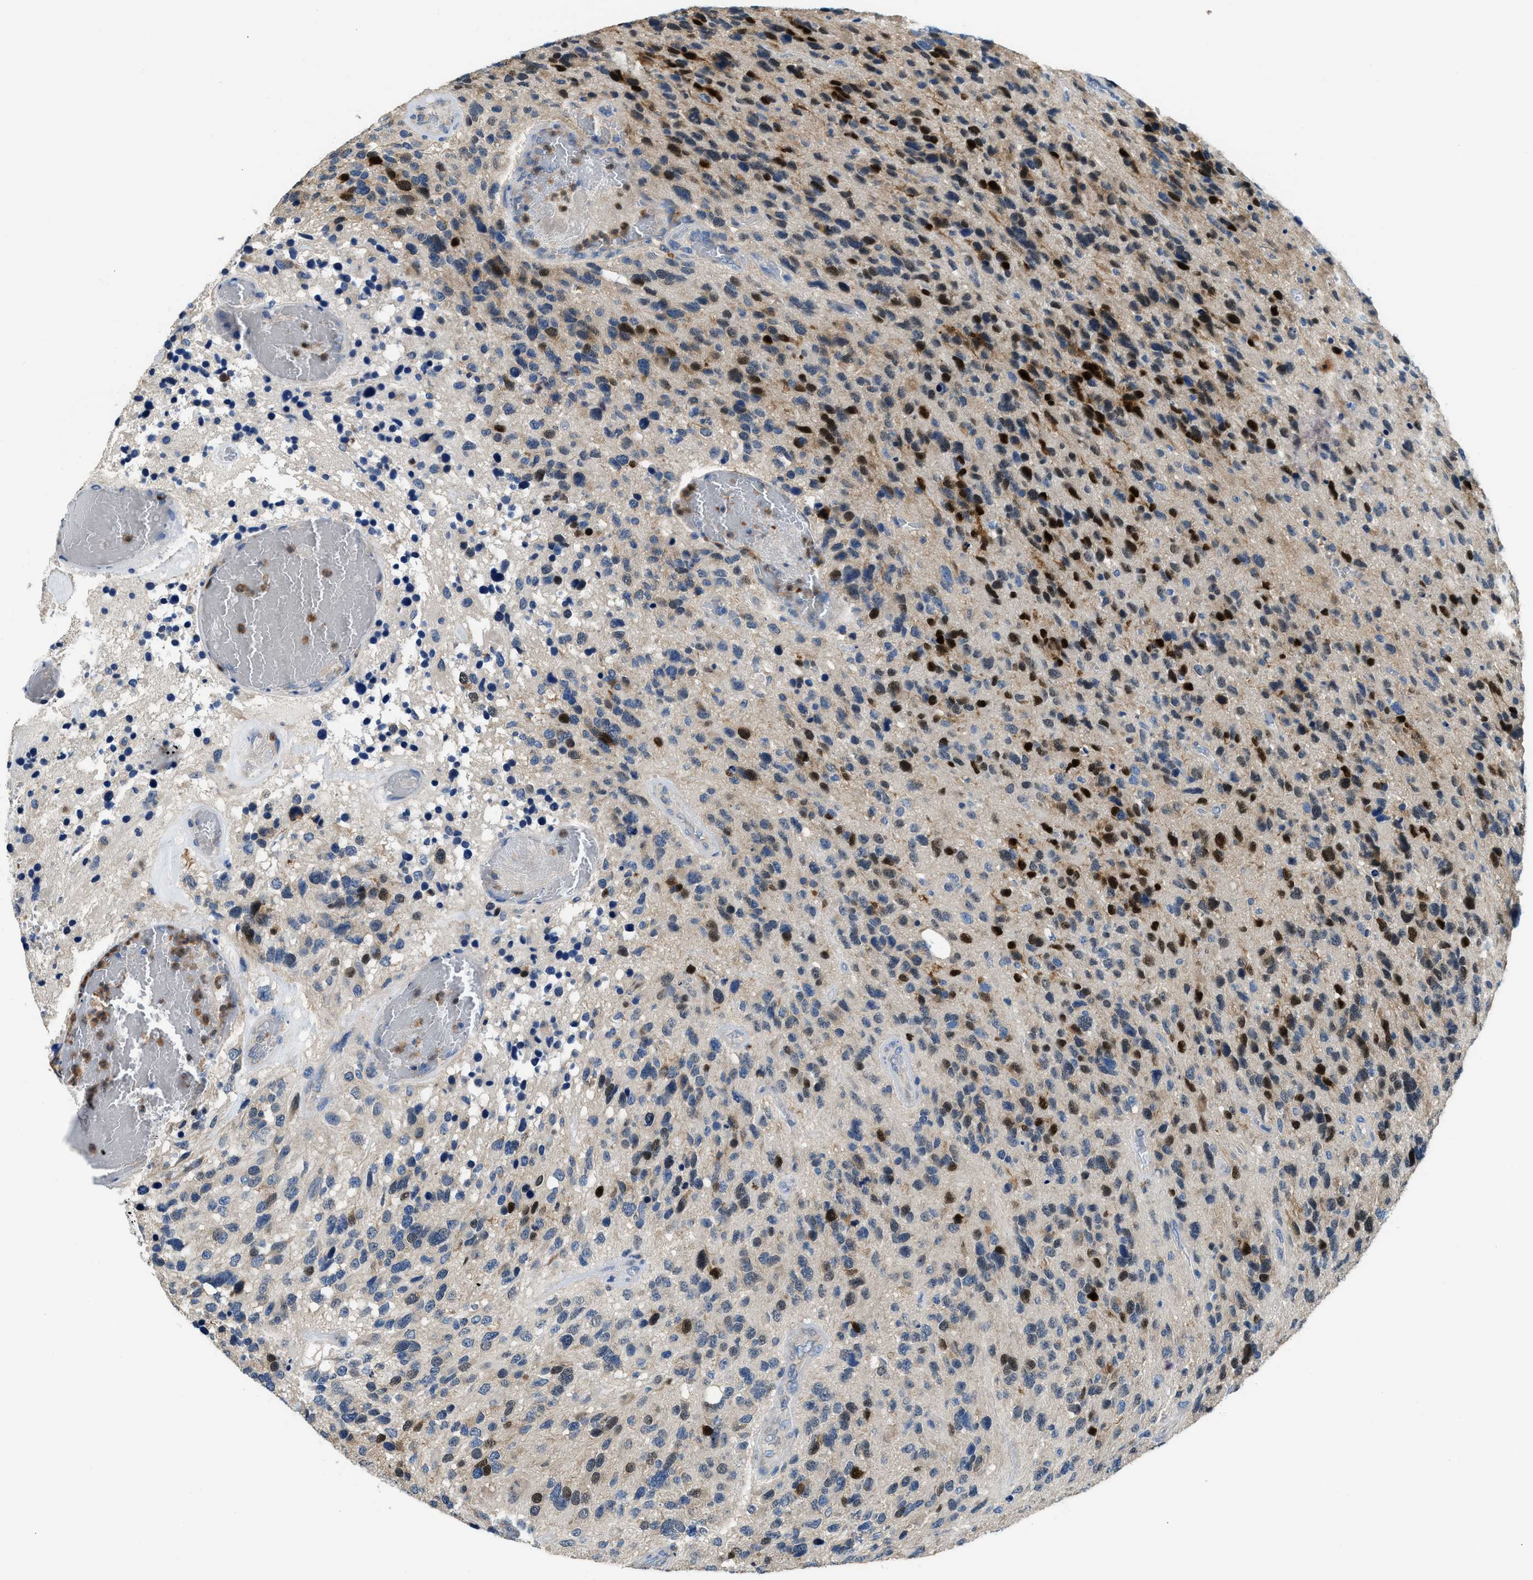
{"staining": {"intensity": "strong", "quantity": "<25%", "location": "nuclear"}, "tissue": "glioma", "cell_type": "Tumor cells", "image_type": "cancer", "snomed": [{"axis": "morphology", "description": "Glioma, malignant, High grade"}, {"axis": "topography", "description": "Brain"}], "caption": "Glioma stained with IHC displays strong nuclear staining in about <25% of tumor cells. Immunohistochemistry stains the protein of interest in brown and the nuclei are stained blue.", "gene": "TOX", "patient": {"sex": "female", "age": 58}}